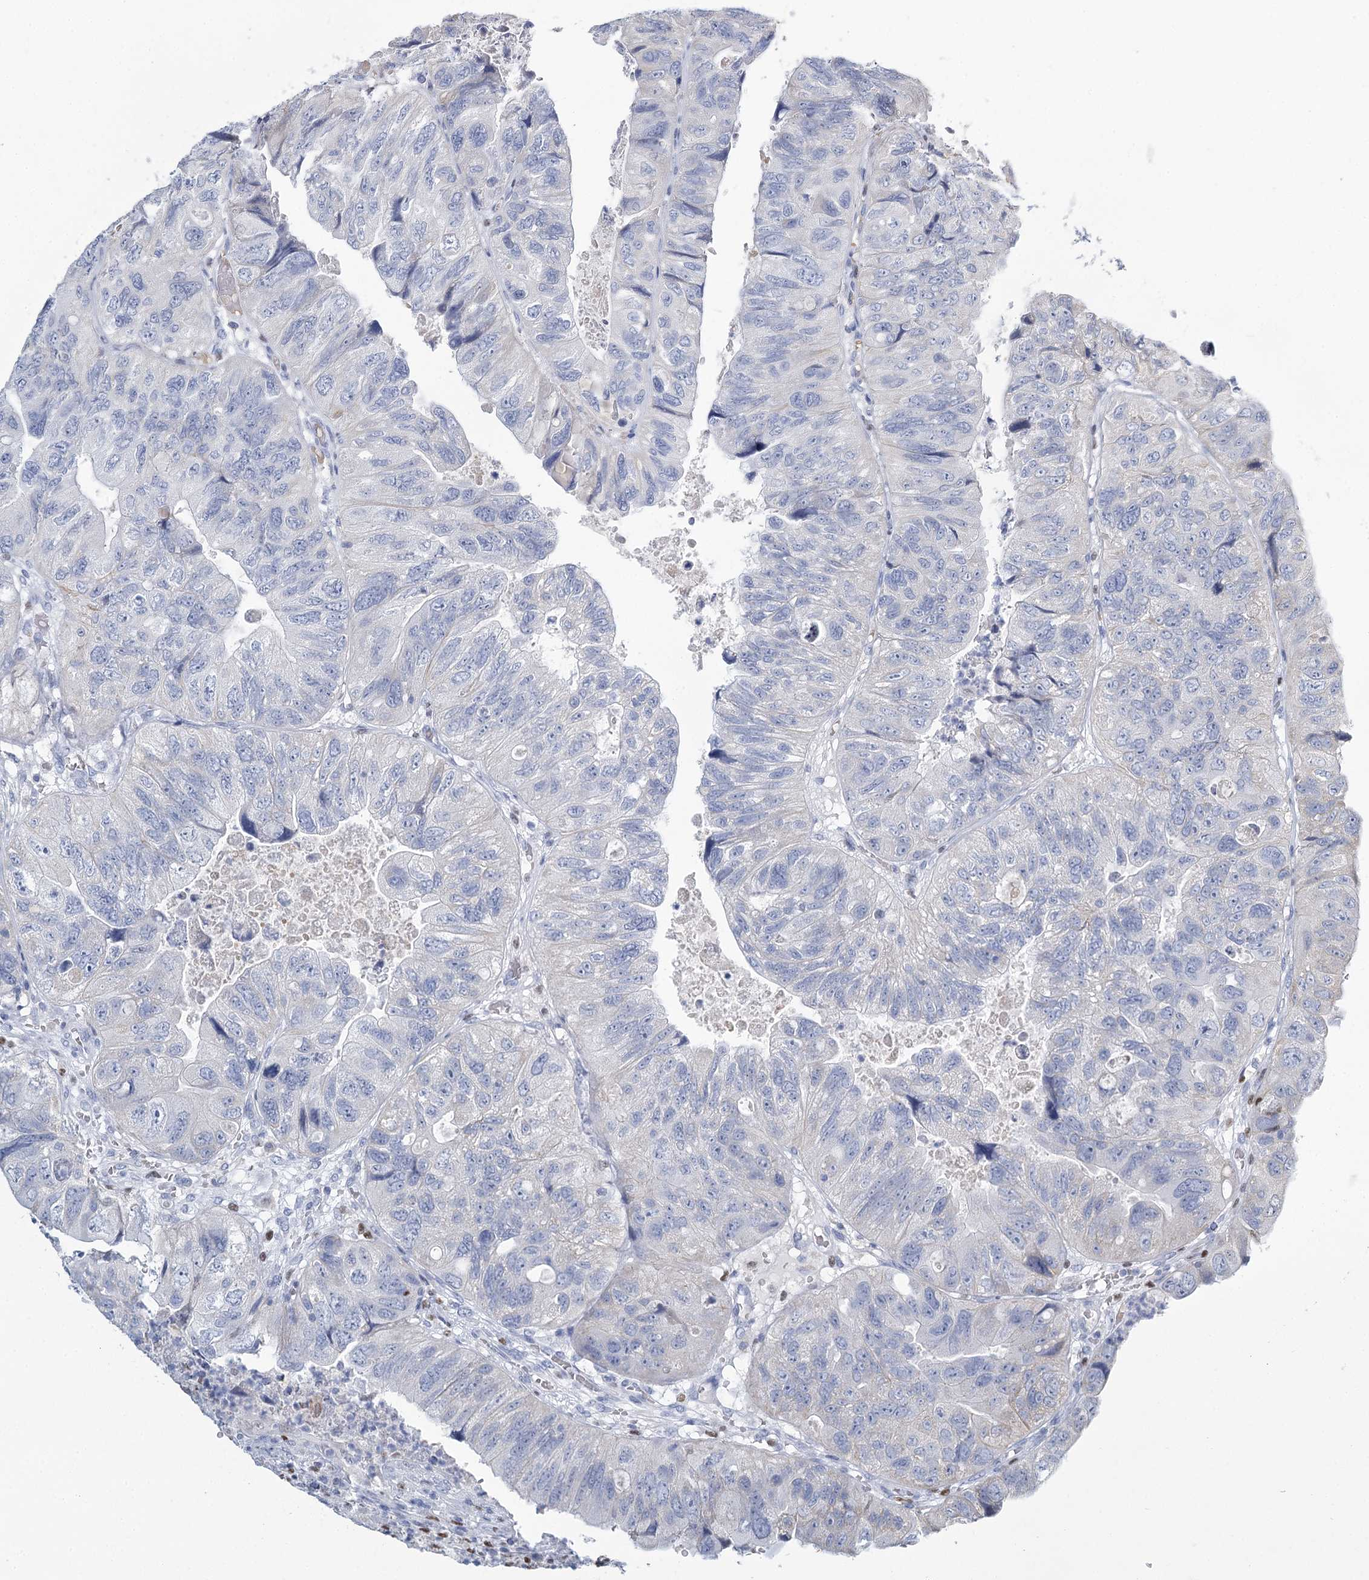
{"staining": {"intensity": "negative", "quantity": "none", "location": "none"}, "tissue": "colorectal cancer", "cell_type": "Tumor cells", "image_type": "cancer", "snomed": [{"axis": "morphology", "description": "Adenocarcinoma, NOS"}, {"axis": "topography", "description": "Rectum"}], "caption": "This is an IHC photomicrograph of adenocarcinoma (colorectal). There is no expression in tumor cells.", "gene": "IGSF3", "patient": {"sex": "male", "age": 63}}